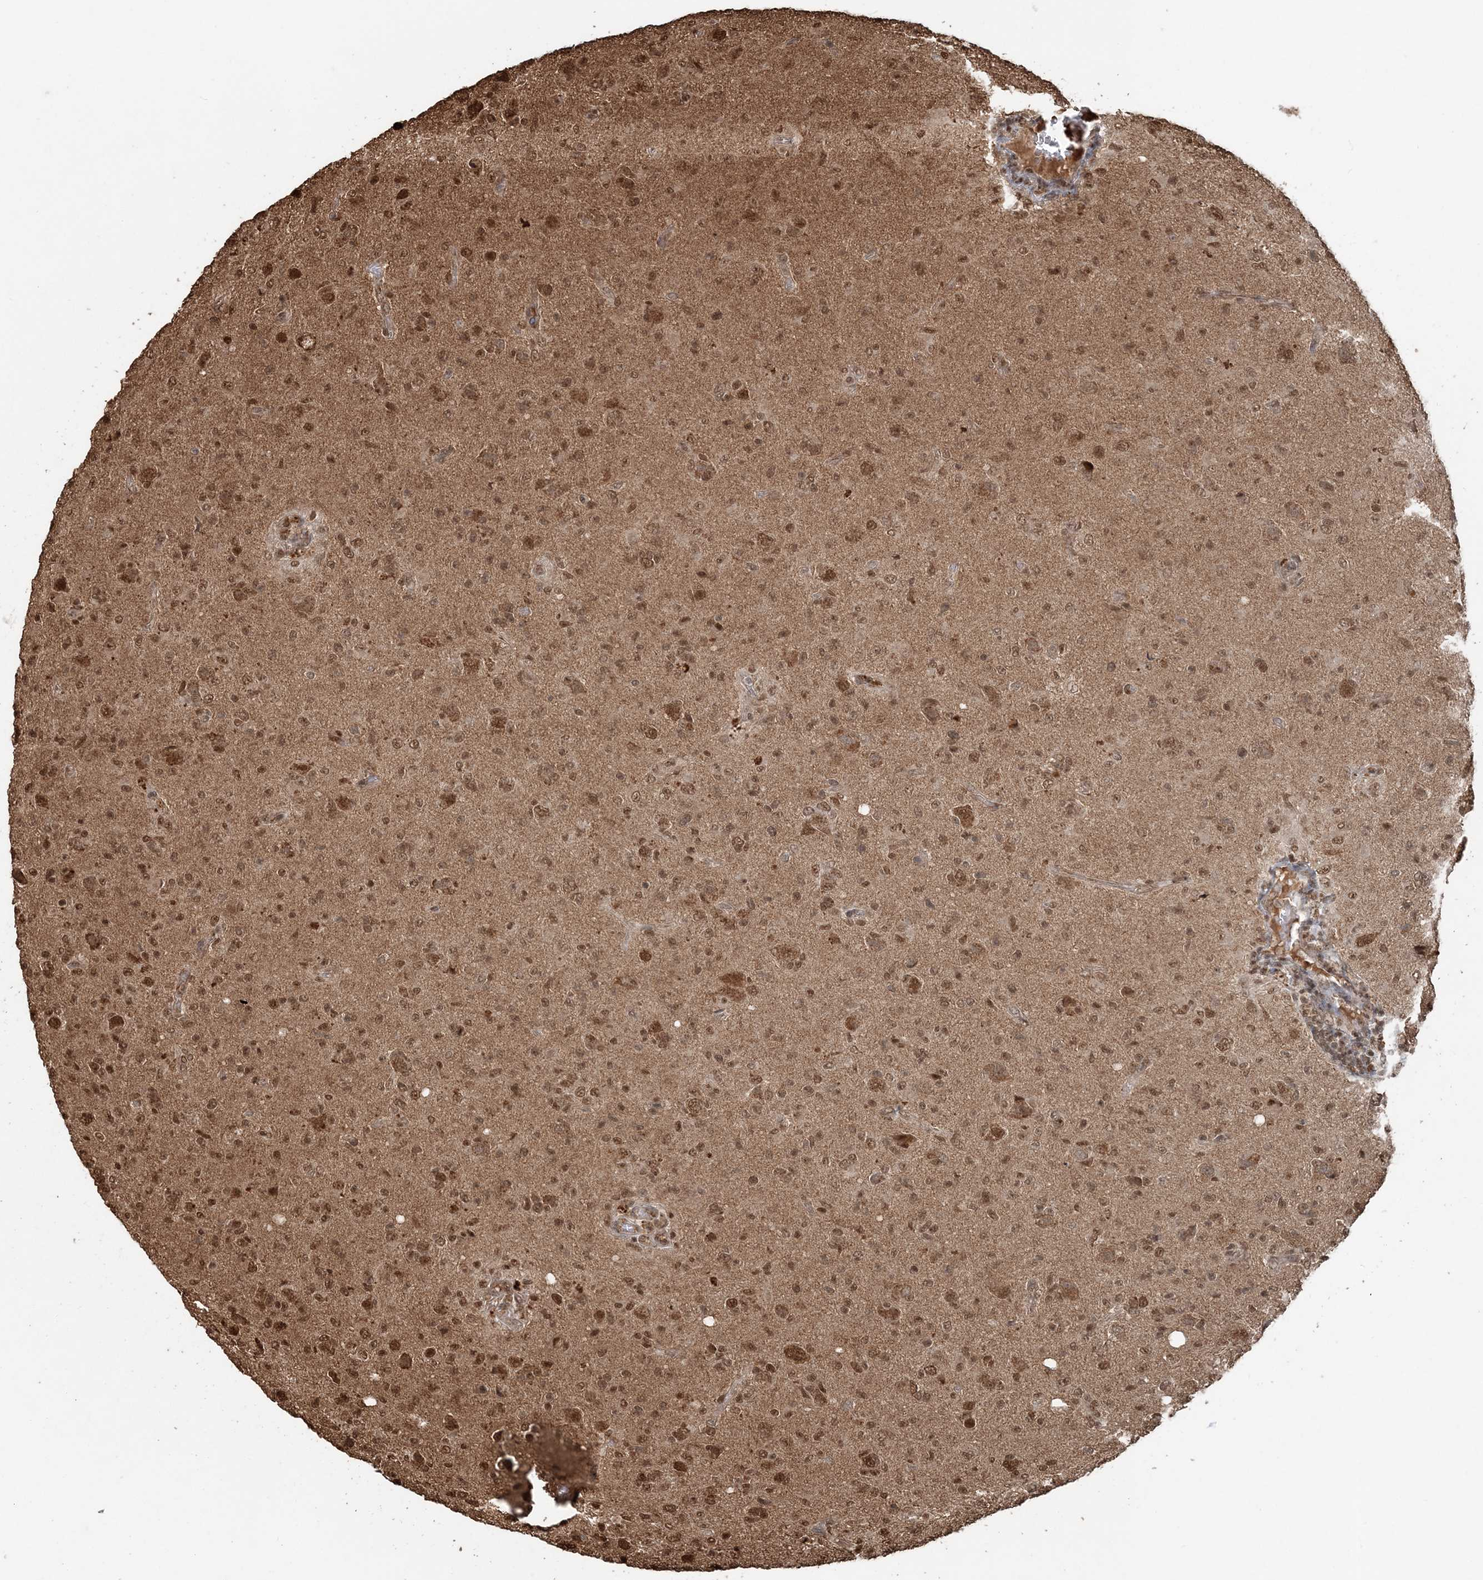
{"staining": {"intensity": "moderate", "quantity": ">75%", "location": "nuclear"}, "tissue": "glioma", "cell_type": "Tumor cells", "image_type": "cancer", "snomed": [{"axis": "morphology", "description": "Glioma, malignant, High grade"}, {"axis": "topography", "description": "Brain"}], "caption": "Protein expression analysis of human glioma reveals moderate nuclear positivity in about >75% of tumor cells.", "gene": "ARHGAP35", "patient": {"sex": "female", "age": 57}}